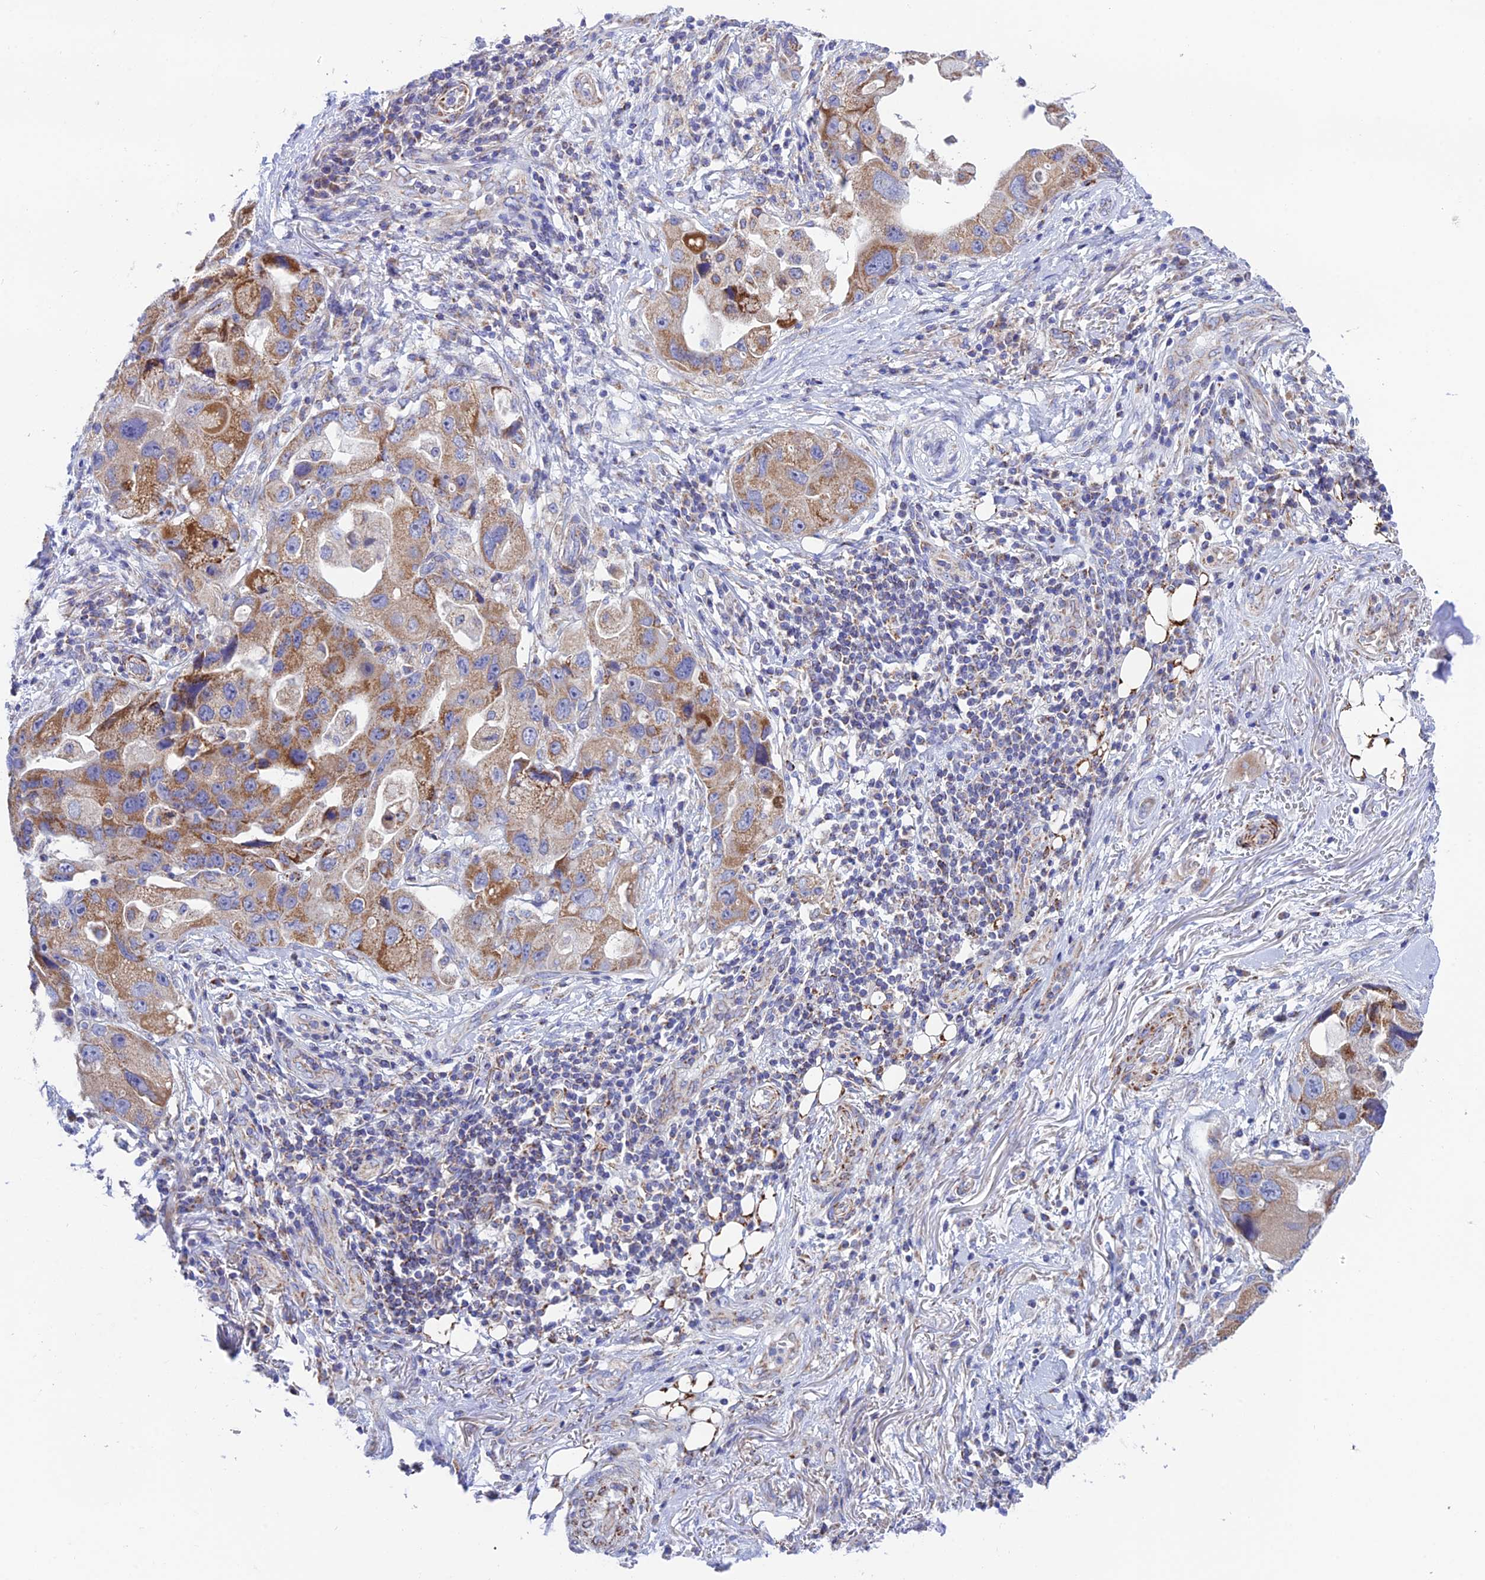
{"staining": {"intensity": "moderate", "quantity": ">75%", "location": "cytoplasmic/membranous"}, "tissue": "lung cancer", "cell_type": "Tumor cells", "image_type": "cancer", "snomed": [{"axis": "morphology", "description": "Adenocarcinoma, NOS"}, {"axis": "topography", "description": "Lung"}], "caption": "Protein staining exhibits moderate cytoplasmic/membranous positivity in about >75% of tumor cells in adenocarcinoma (lung). The staining was performed using DAB, with brown indicating positive protein expression. Nuclei are stained blue with hematoxylin.", "gene": "HSDL2", "patient": {"sex": "female", "age": 54}}